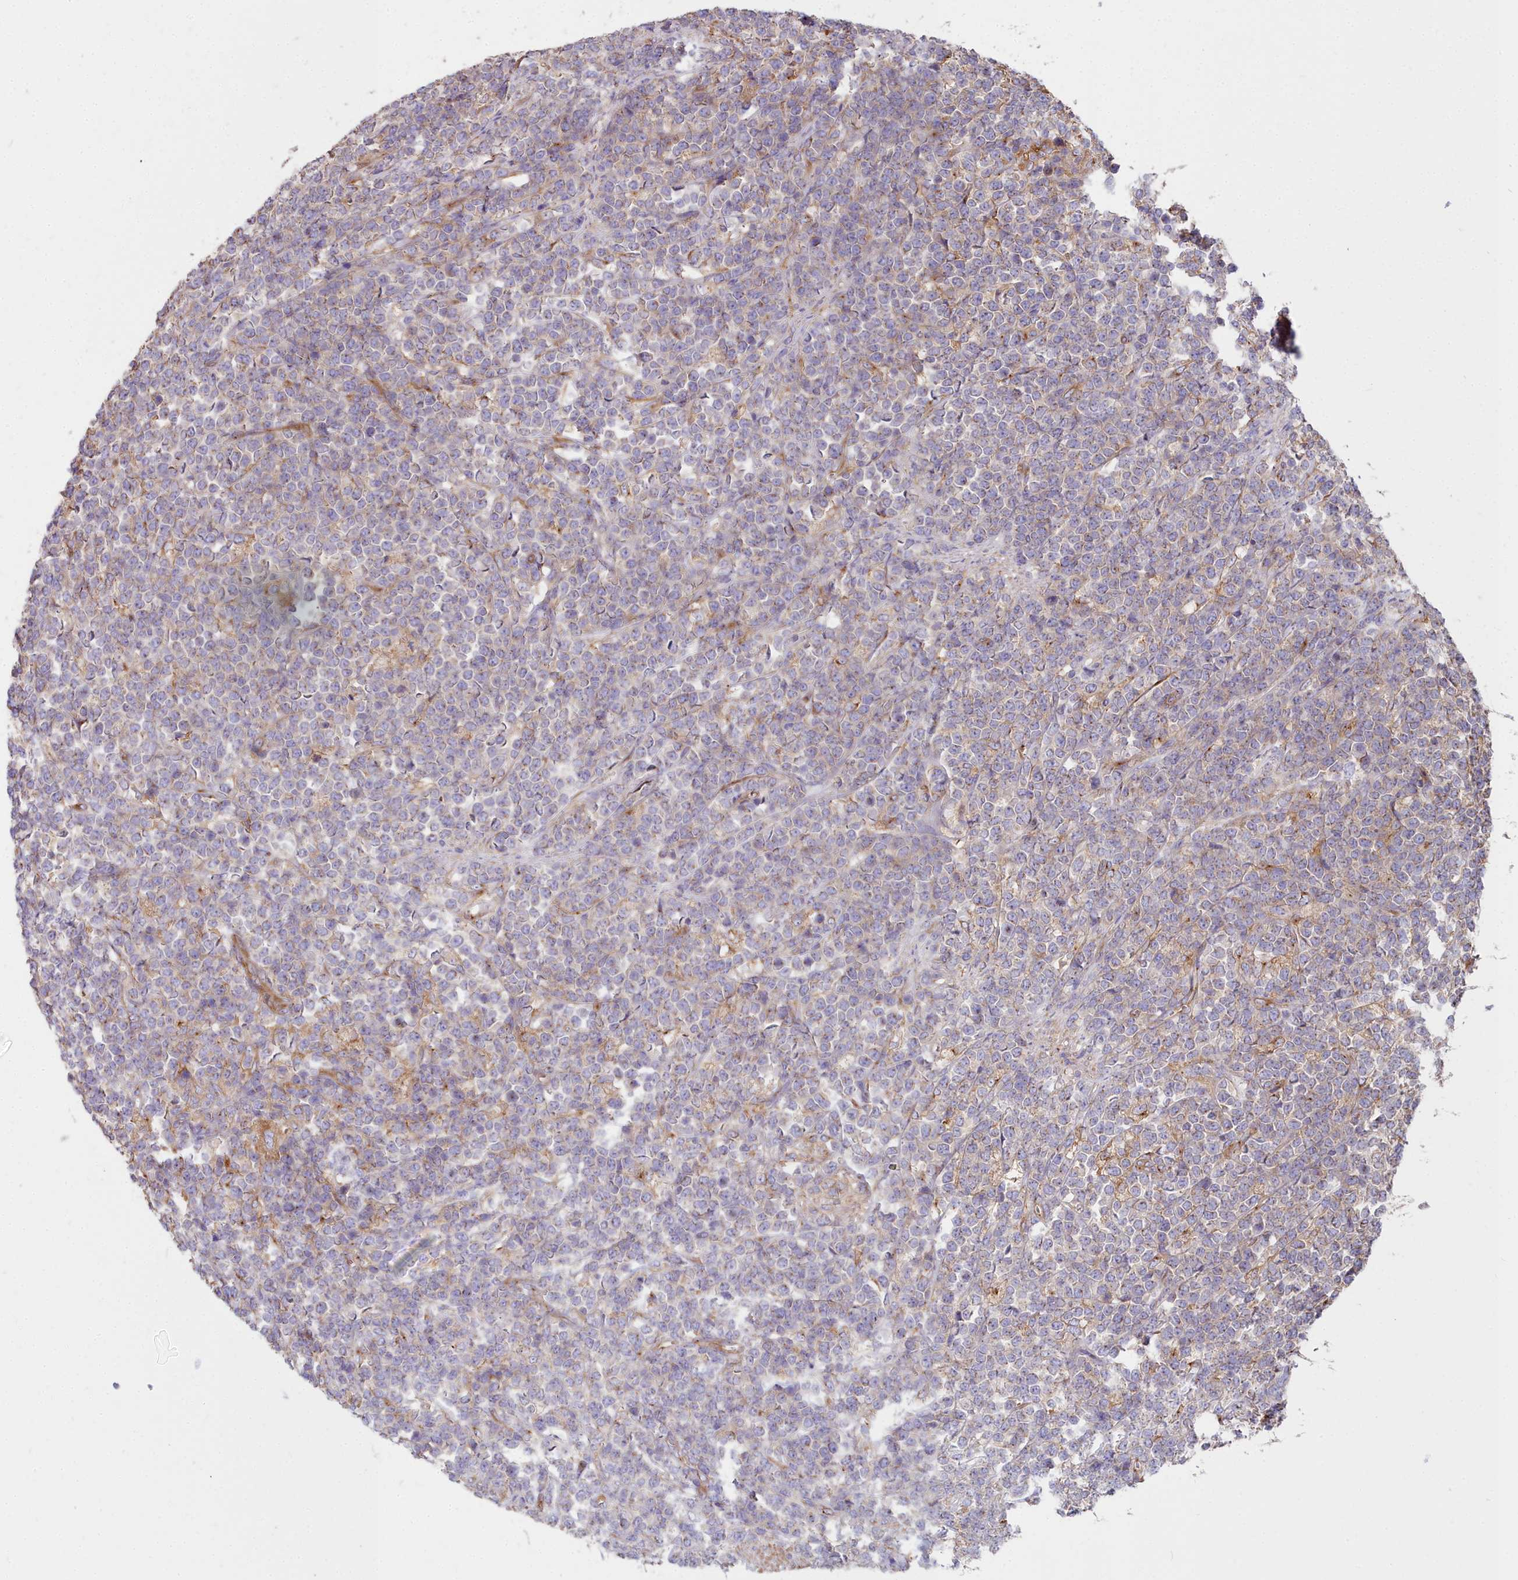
{"staining": {"intensity": "negative", "quantity": "none", "location": "none"}, "tissue": "lymphoma", "cell_type": "Tumor cells", "image_type": "cancer", "snomed": [{"axis": "morphology", "description": "Malignant lymphoma, non-Hodgkin's type, High grade"}, {"axis": "topography", "description": "Small intestine"}], "caption": "Tumor cells are negative for protein expression in human malignant lymphoma, non-Hodgkin's type (high-grade).", "gene": "DCTN3", "patient": {"sex": "male", "age": 8}}